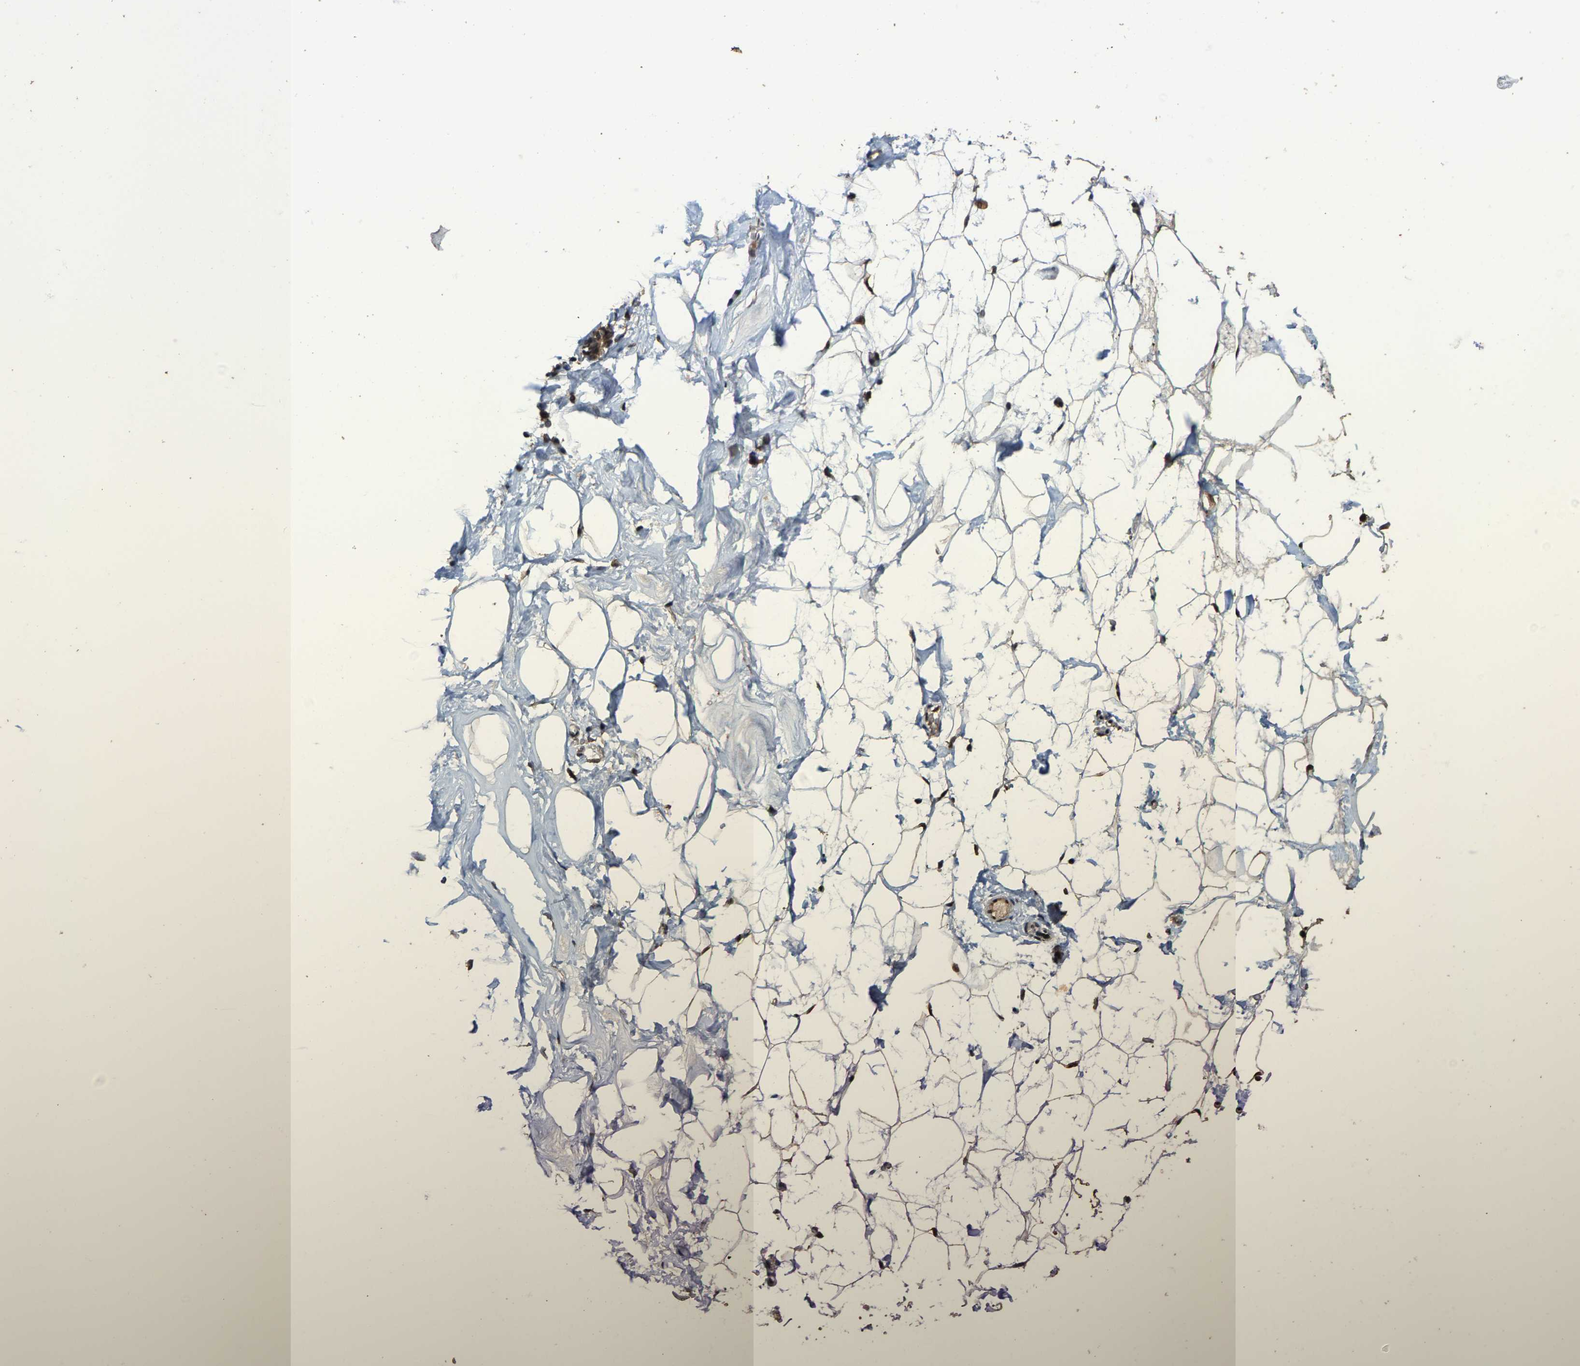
{"staining": {"intensity": "moderate", "quantity": ">75%", "location": "cytoplasmic/membranous,nuclear"}, "tissue": "adipose tissue", "cell_type": "Adipocytes", "image_type": "normal", "snomed": [{"axis": "morphology", "description": "Normal tissue, NOS"}, {"axis": "morphology", "description": "Fibrosis, NOS"}, {"axis": "topography", "description": "Breast"}, {"axis": "topography", "description": "Adipose tissue"}], "caption": "Protein expression analysis of benign adipose tissue shows moderate cytoplasmic/membranous,nuclear staining in approximately >75% of adipocytes. The protein is shown in brown color, while the nuclei are stained blue.", "gene": "HAUS6", "patient": {"sex": "female", "age": 39}}